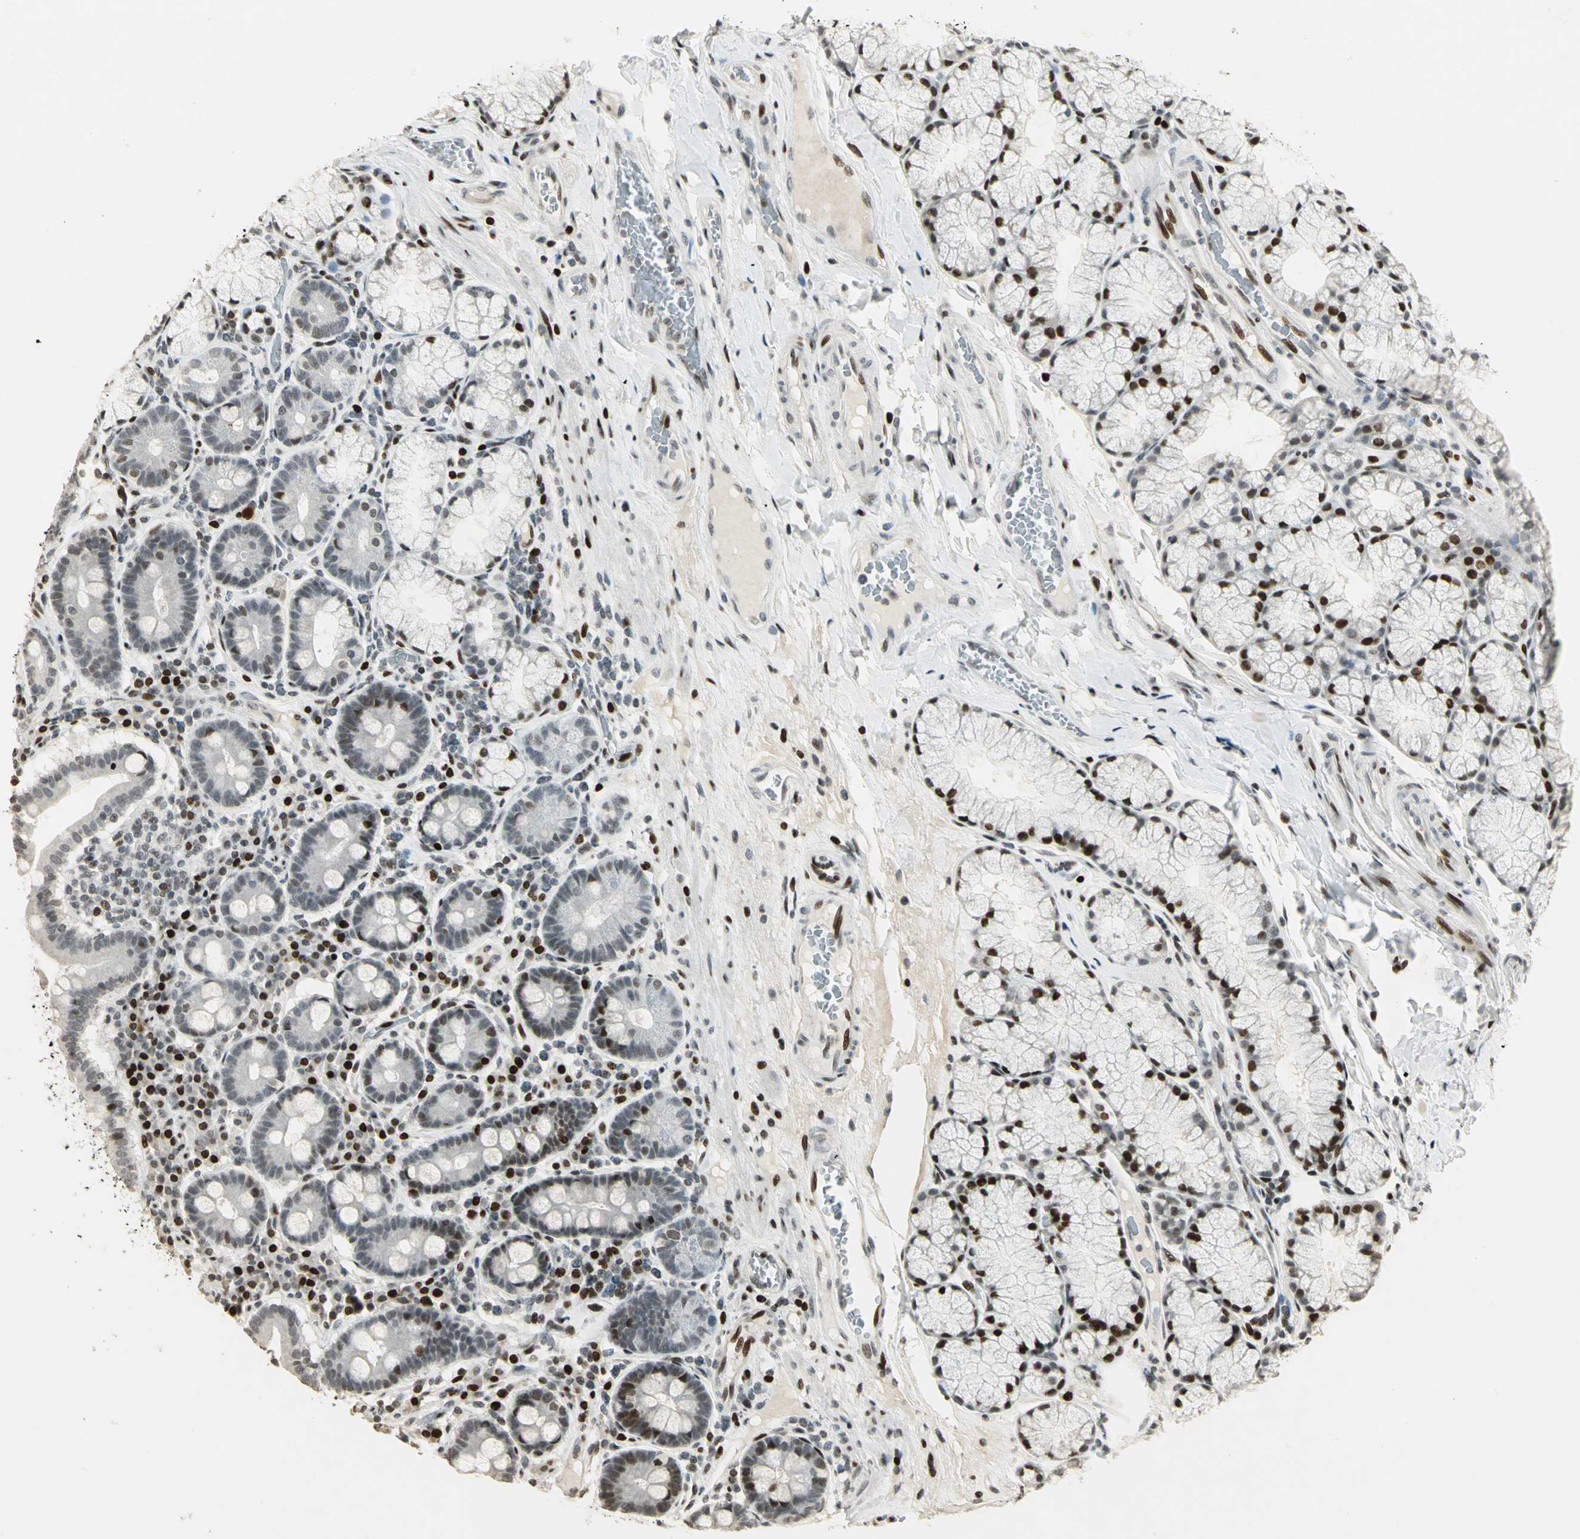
{"staining": {"intensity": "moderate", "quantity": "25%-75%", "location": "nuclear"}, "tissue": "duodenum", "cell_type": "Glandular cells", "image_type": "normal", "snomed": [{"axis": "morphology", "description": "Normal tissue, NOS"}, {"axis": "topography", "description": "Duodenum"}], "caption": "Unremarkable duodenum was stained to show a protein in brown. There is medium levels of moderate nuclear staining in approximately 25%-75% of glandular cells. (DAB = brown stain, brightfield microscopy at high magnification).", "gene": "KDM1A", "patient": {"sex": "male", "age": 50}}